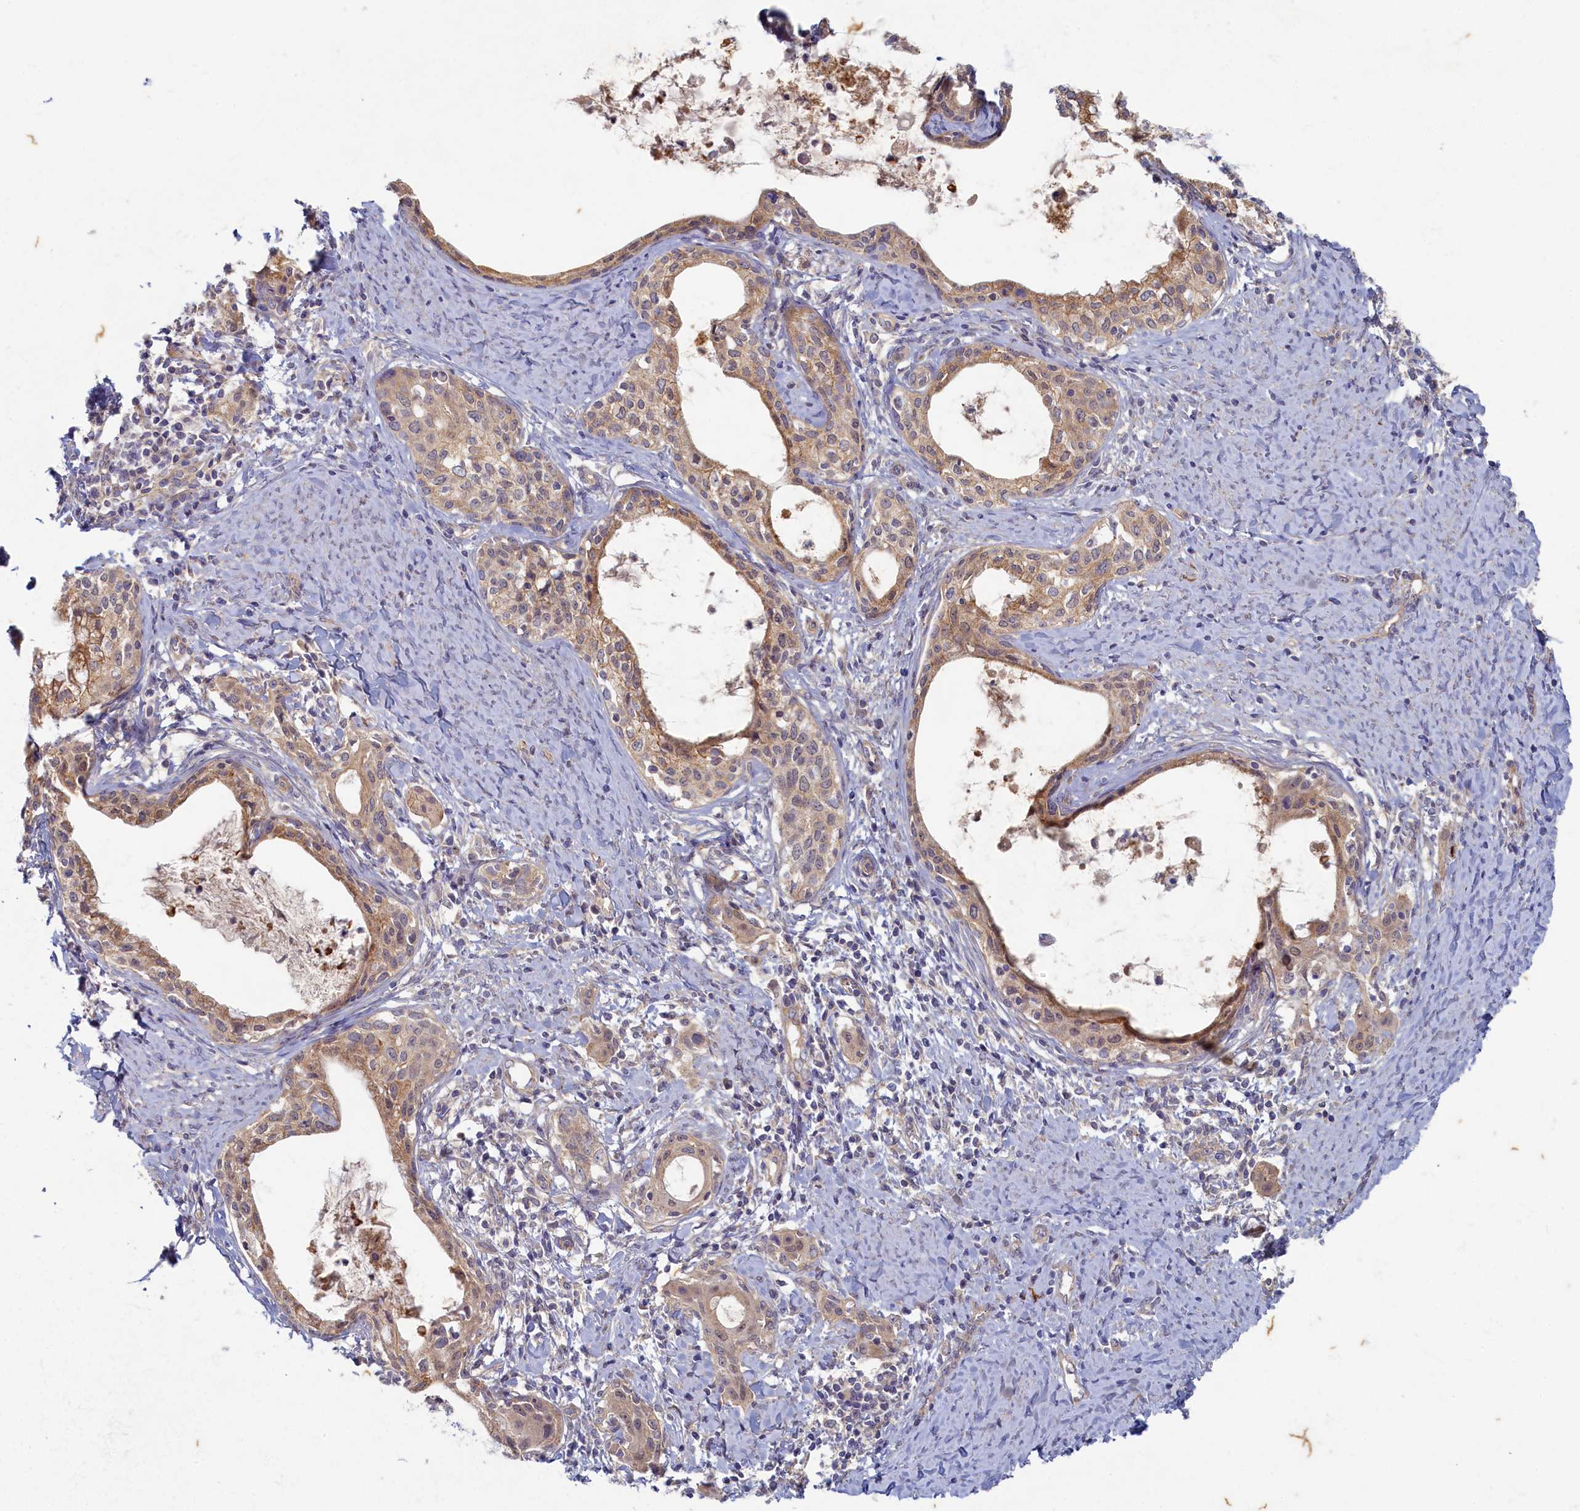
{"staining": {"intensity": "weak", "quantity": ">75%", "location": "cytoplasmic/membranous"}, "tissue": "cervical cancer", "cell_type": "Tumor cells", "image_type": "cancer", "snomed": [{"axis": "morphology", "description": "Squamous cell carcinoma, NOS"}, {"axis": "morphology", "description": "Adenocarcinoma, NOS"}, {"axis": "topography", "description": "Cervix"}], "caption": "Immunohistochemistry photomicrograph of human cervical cancer (adenocarcinoma) stained for a protein (brown), which exhibits low levels of weak cytoplasmic/membranous positivity in about >75% of tumor cells.", "gene": "WDR59", "patient": {"sex": "female", "age": 52}}